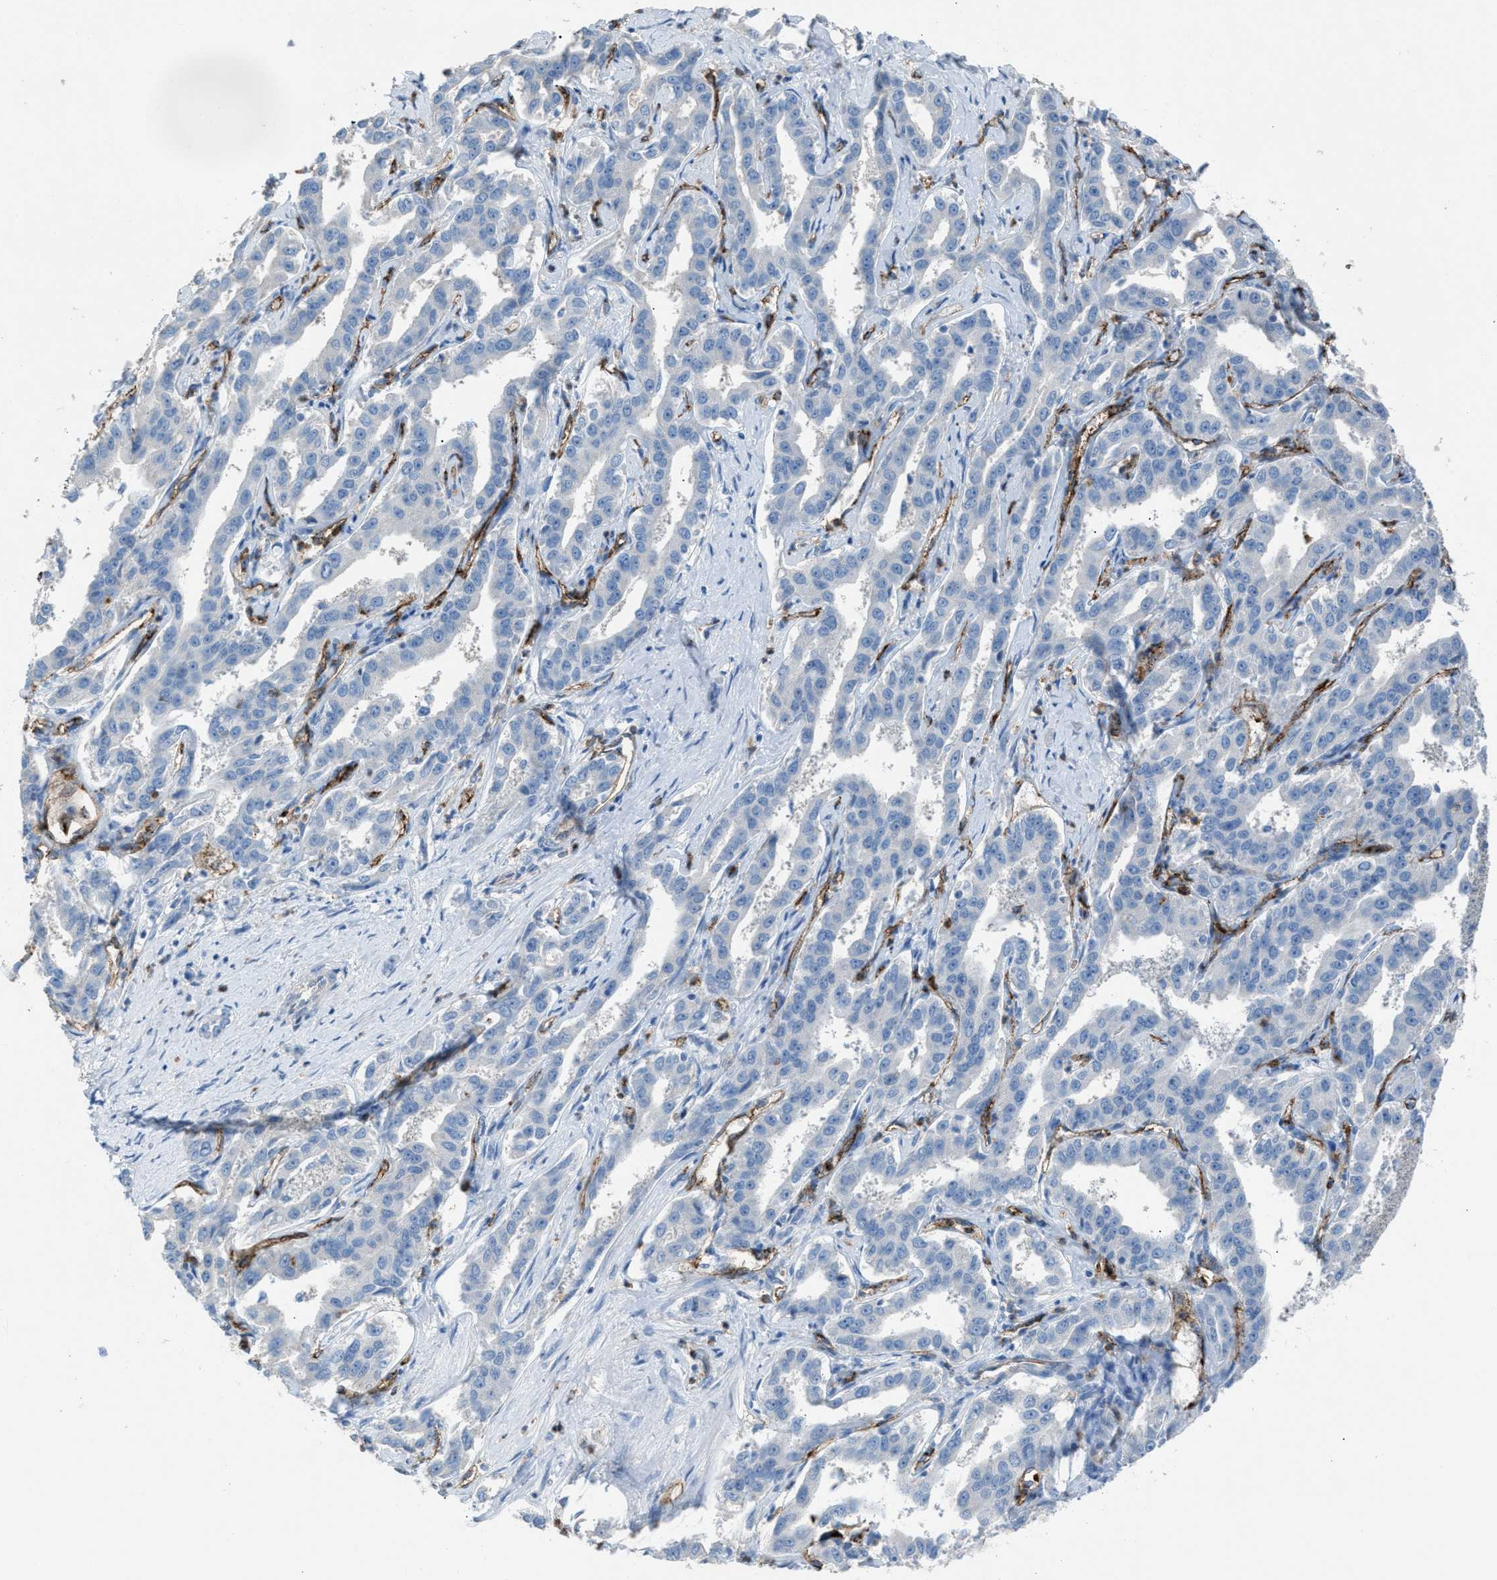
{"staining": {"intensity": "negative", "quantity": "none", "location": "none"}, "tissue": "liver cancer", "cell_type": "Tumor cells", "image_type": "cancer", "snomed": [{"axis": "morphology", "description": "Cholangiocarcinoma"}, {"axis": "topography", "description": "Liver"}], "caption": "Immunohistochemical staining of human cholangiocarcinoma (liver) displays no significant staining in tumor cells. (Brightfield microscopy of DAB IHC at high magnification).", "gene": "DYSF", "patient": {"sex": "male", "age": 59}}